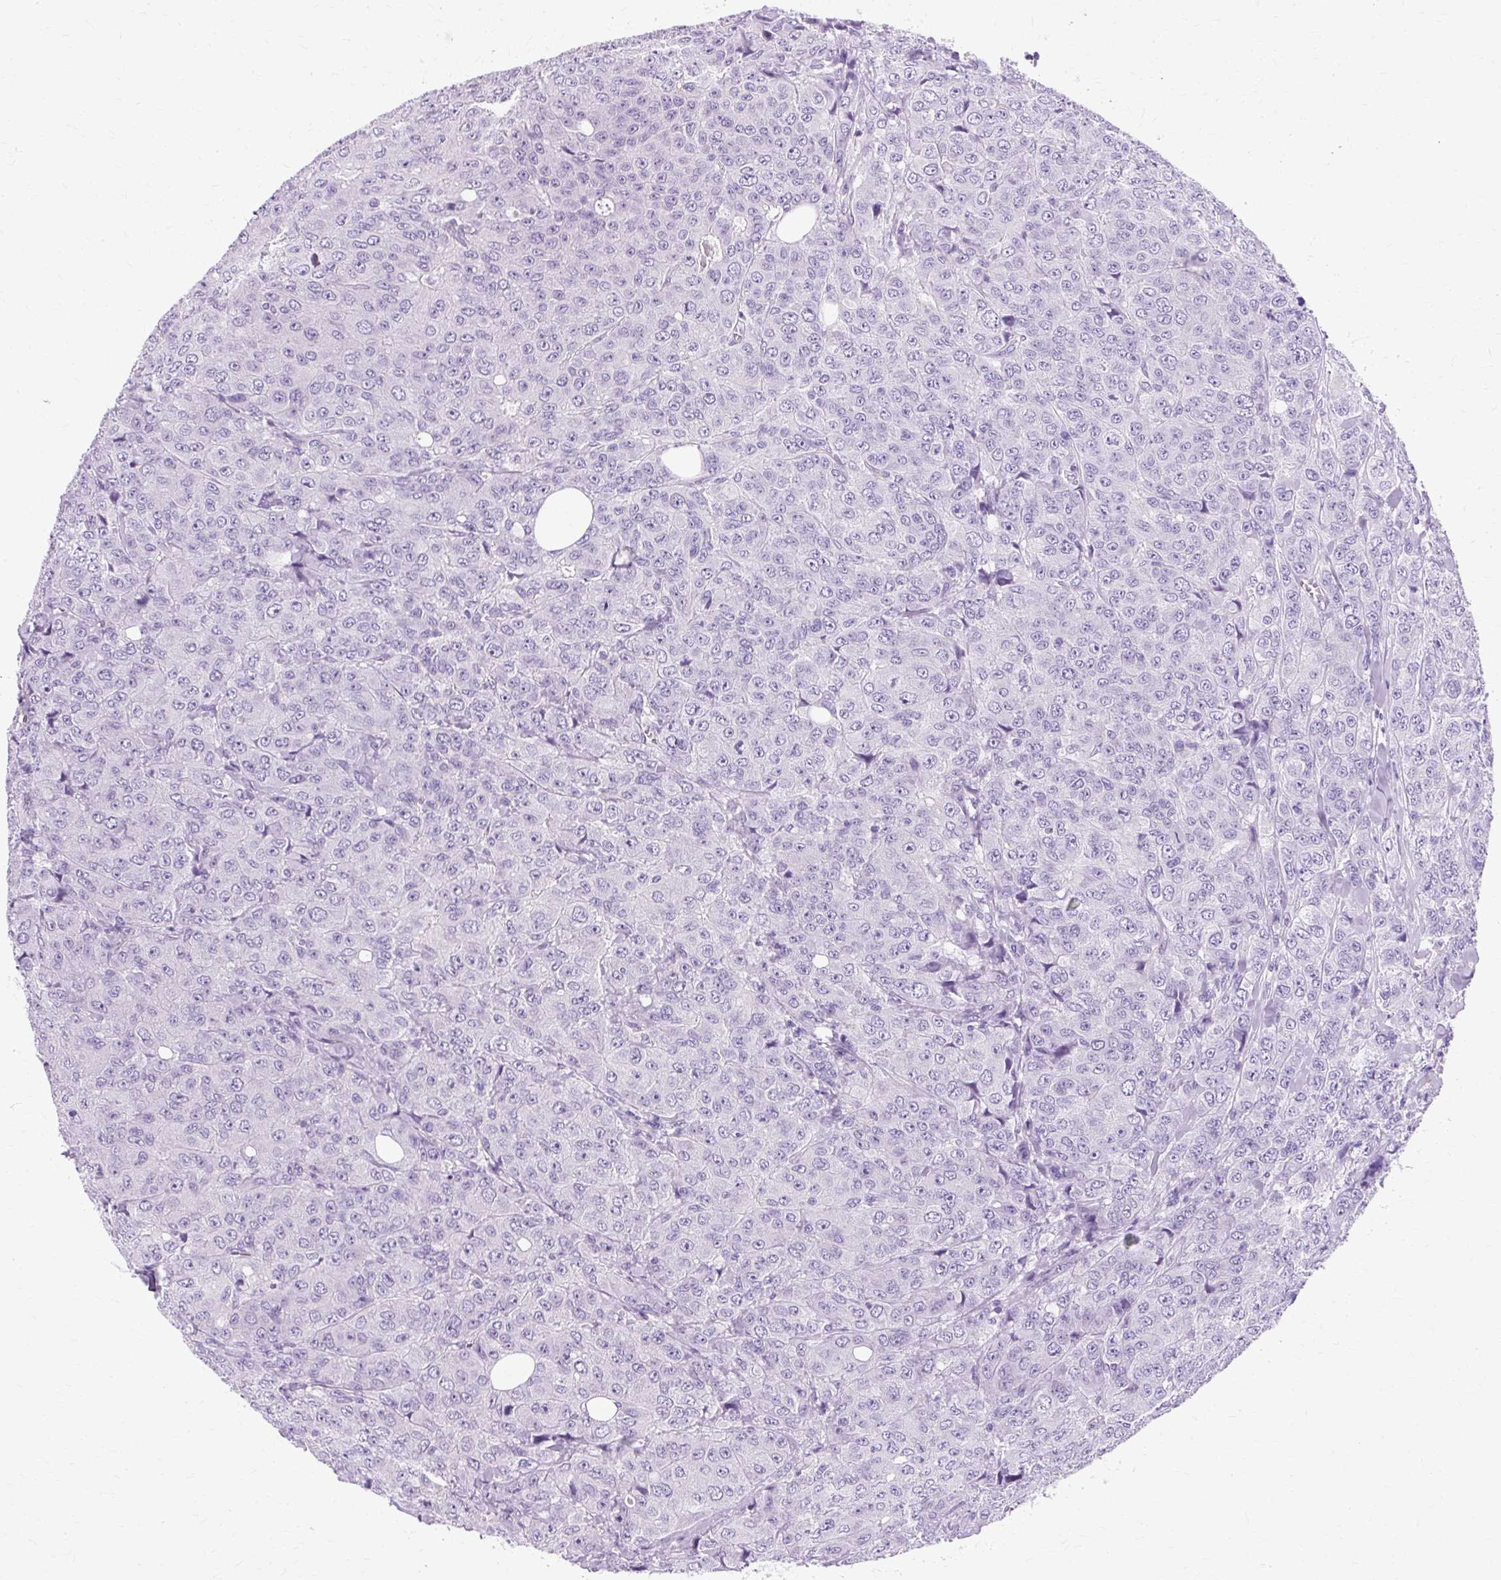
{"staining": {"intensity": "negative", "quantity": "none", "location": "none"}, "tissue": "breast cancer", "cell_type": "Tumor cells", "image_type": "cancer", "snomed": [{"axis": "morphology", "description": "Duct carcinoma"}, {"axis": "topography", "description": "Breast"}], "caption": "High power microscopy photomicrograph of an immunohistochemistry histopathology image of infiltrating ductal carcinoma (breast), revealing no significant expression in tumor cells. The staining is performed using DAB (3,3'-diaminobenzidine) brown chromogen with nuclei counter-stained in using hematoxylin.", "gene": "TMEM89", "patient": {"sex": "female", "age": 43}}